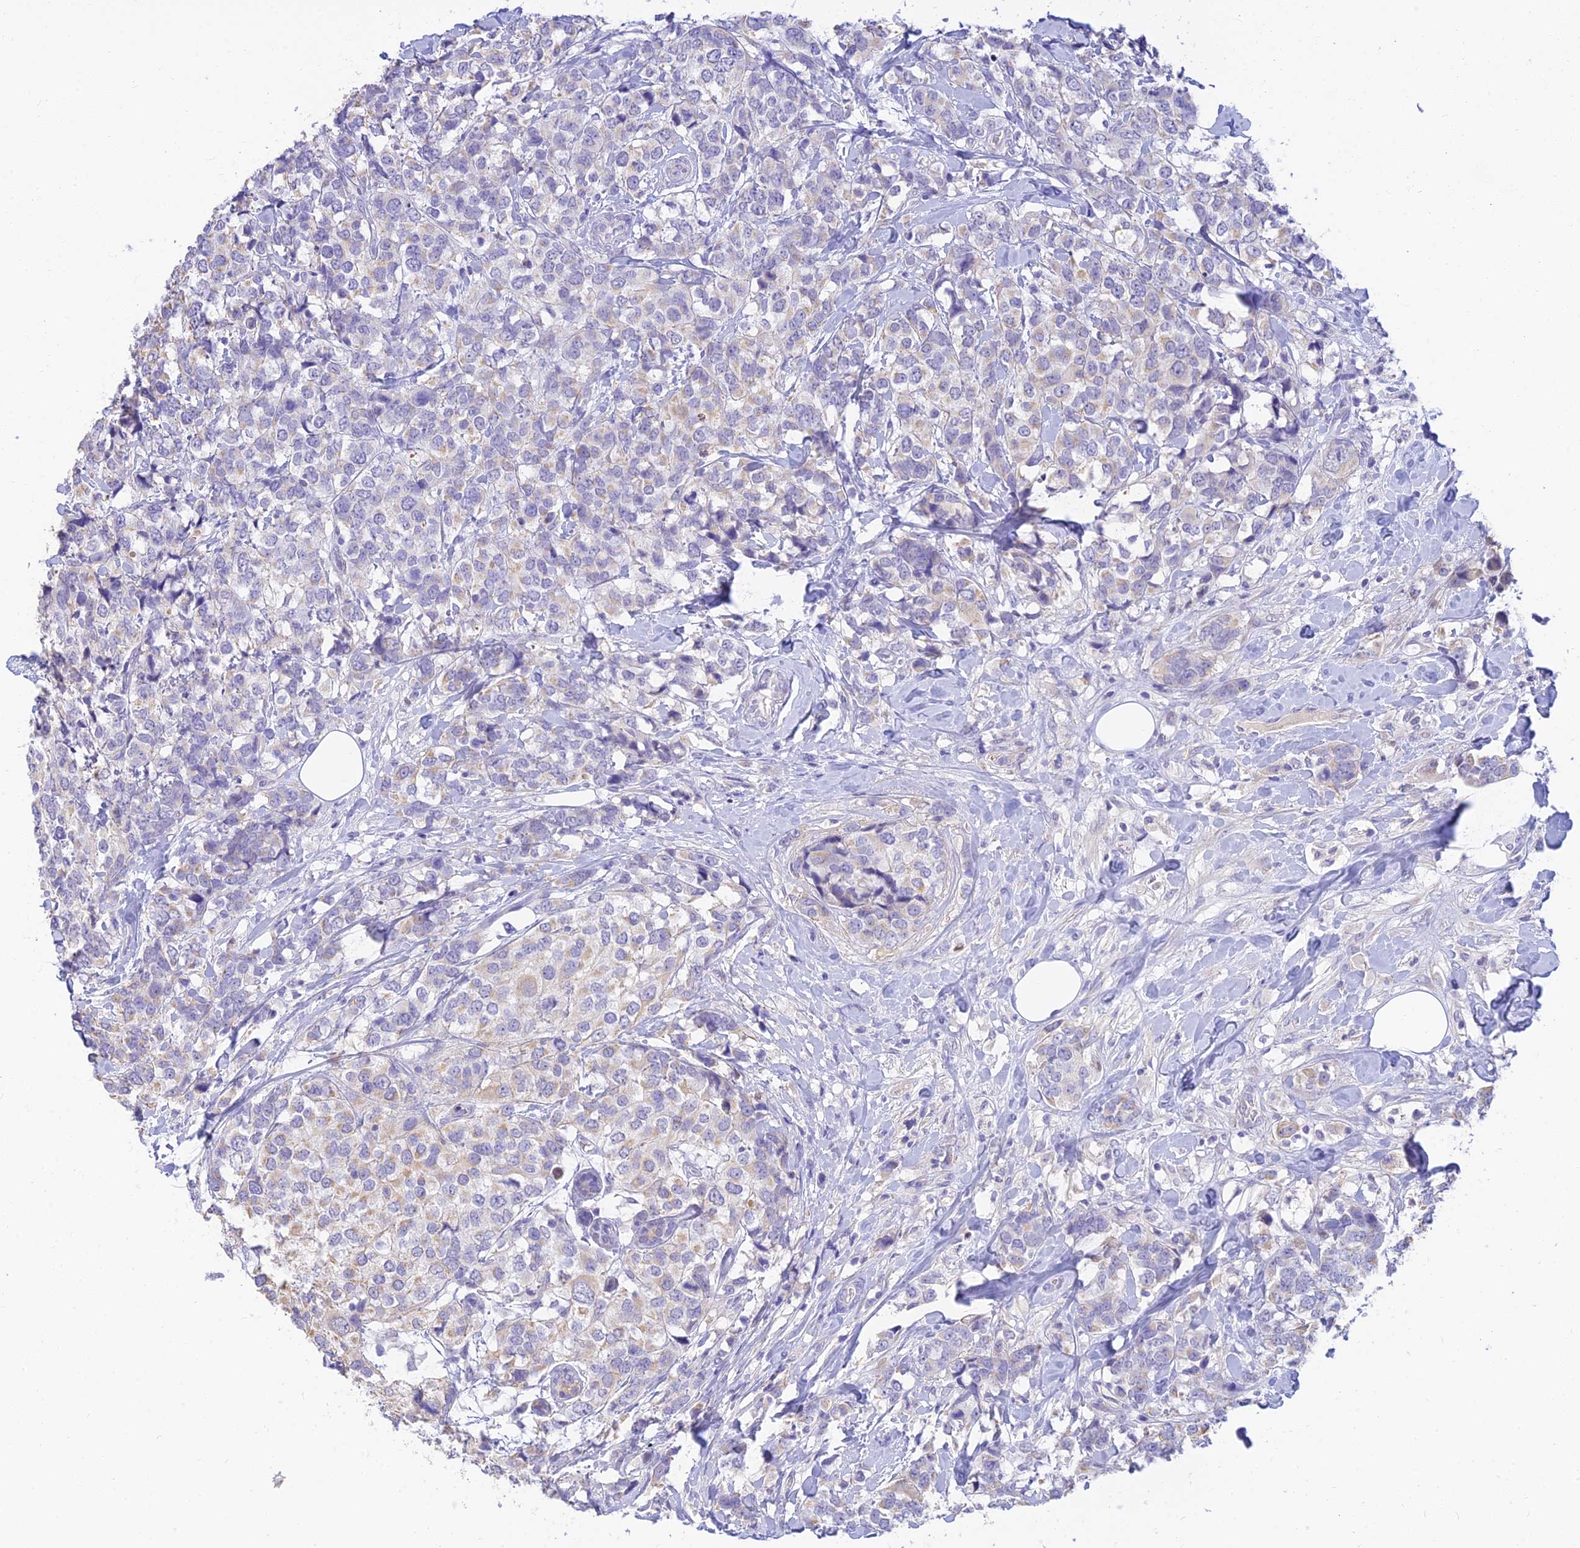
{"staining": {"intensity": "weak", "quantity": "<25%", "location": "cytoplasmic/membranous"}, "tissue": "breast cancer", "cell_type": "Tumor cells", "image_type": "cancer", "snomed": [{"axis": "morphology", "description": "Lobular carcinoma"}, {"axis": "topography", "description": "Breast"}], "caption": "The micrograph exhibits no significant staining in tumor cells of lobular carcinoma (breast).", "gene": "INTS13", "patient": {"sex": "female", "age": 59}}